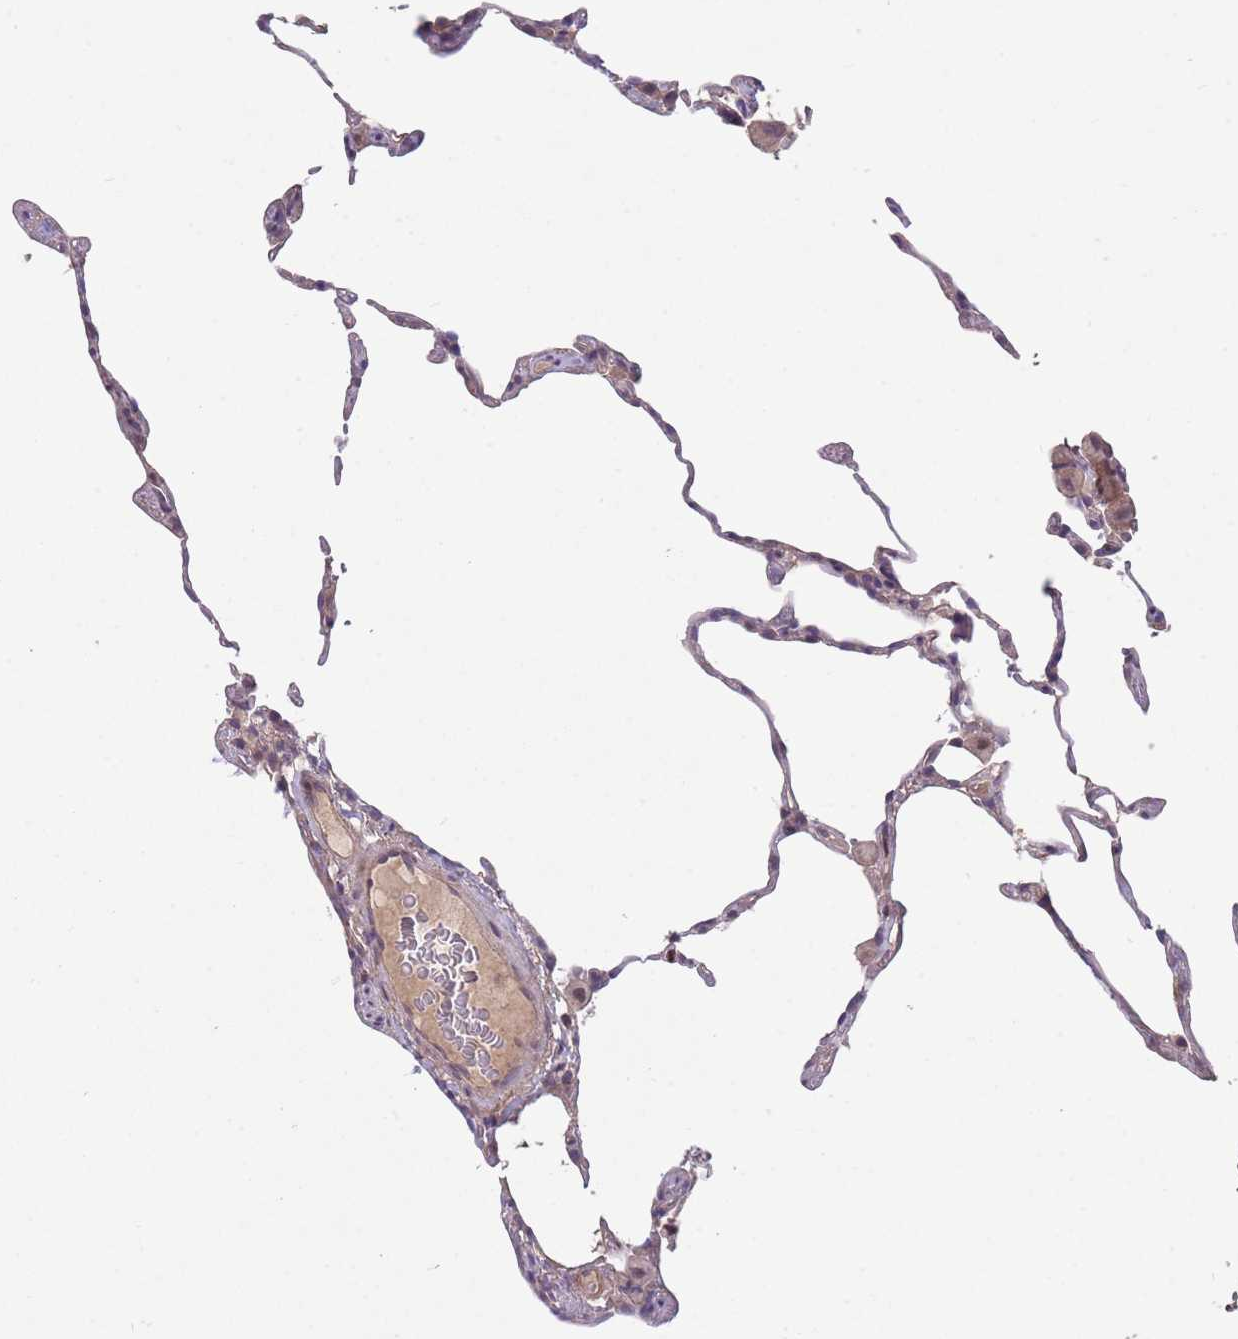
{"staining": {"intensity": "negative", "quantity": "none", "location": "none"}, "tissue": "lung", "cell_type": "Alveolar cells", "image_type": "normal", "snomed": [{"axis": "morphology", "description": "Normal tissue, NOS"}, {"axis": "topography", "description": "Lung"}], "caption": "DAB (3,3'-diaminobenzidine) immunohistochemical staining of normal lung reveals no significant positivity in alveolar cells. (DAB immunohistochemistry visualized using brightfield microscopy, high magnification).", "gene": "MEI1", "patient": {"sex": "female", "age": 57}}